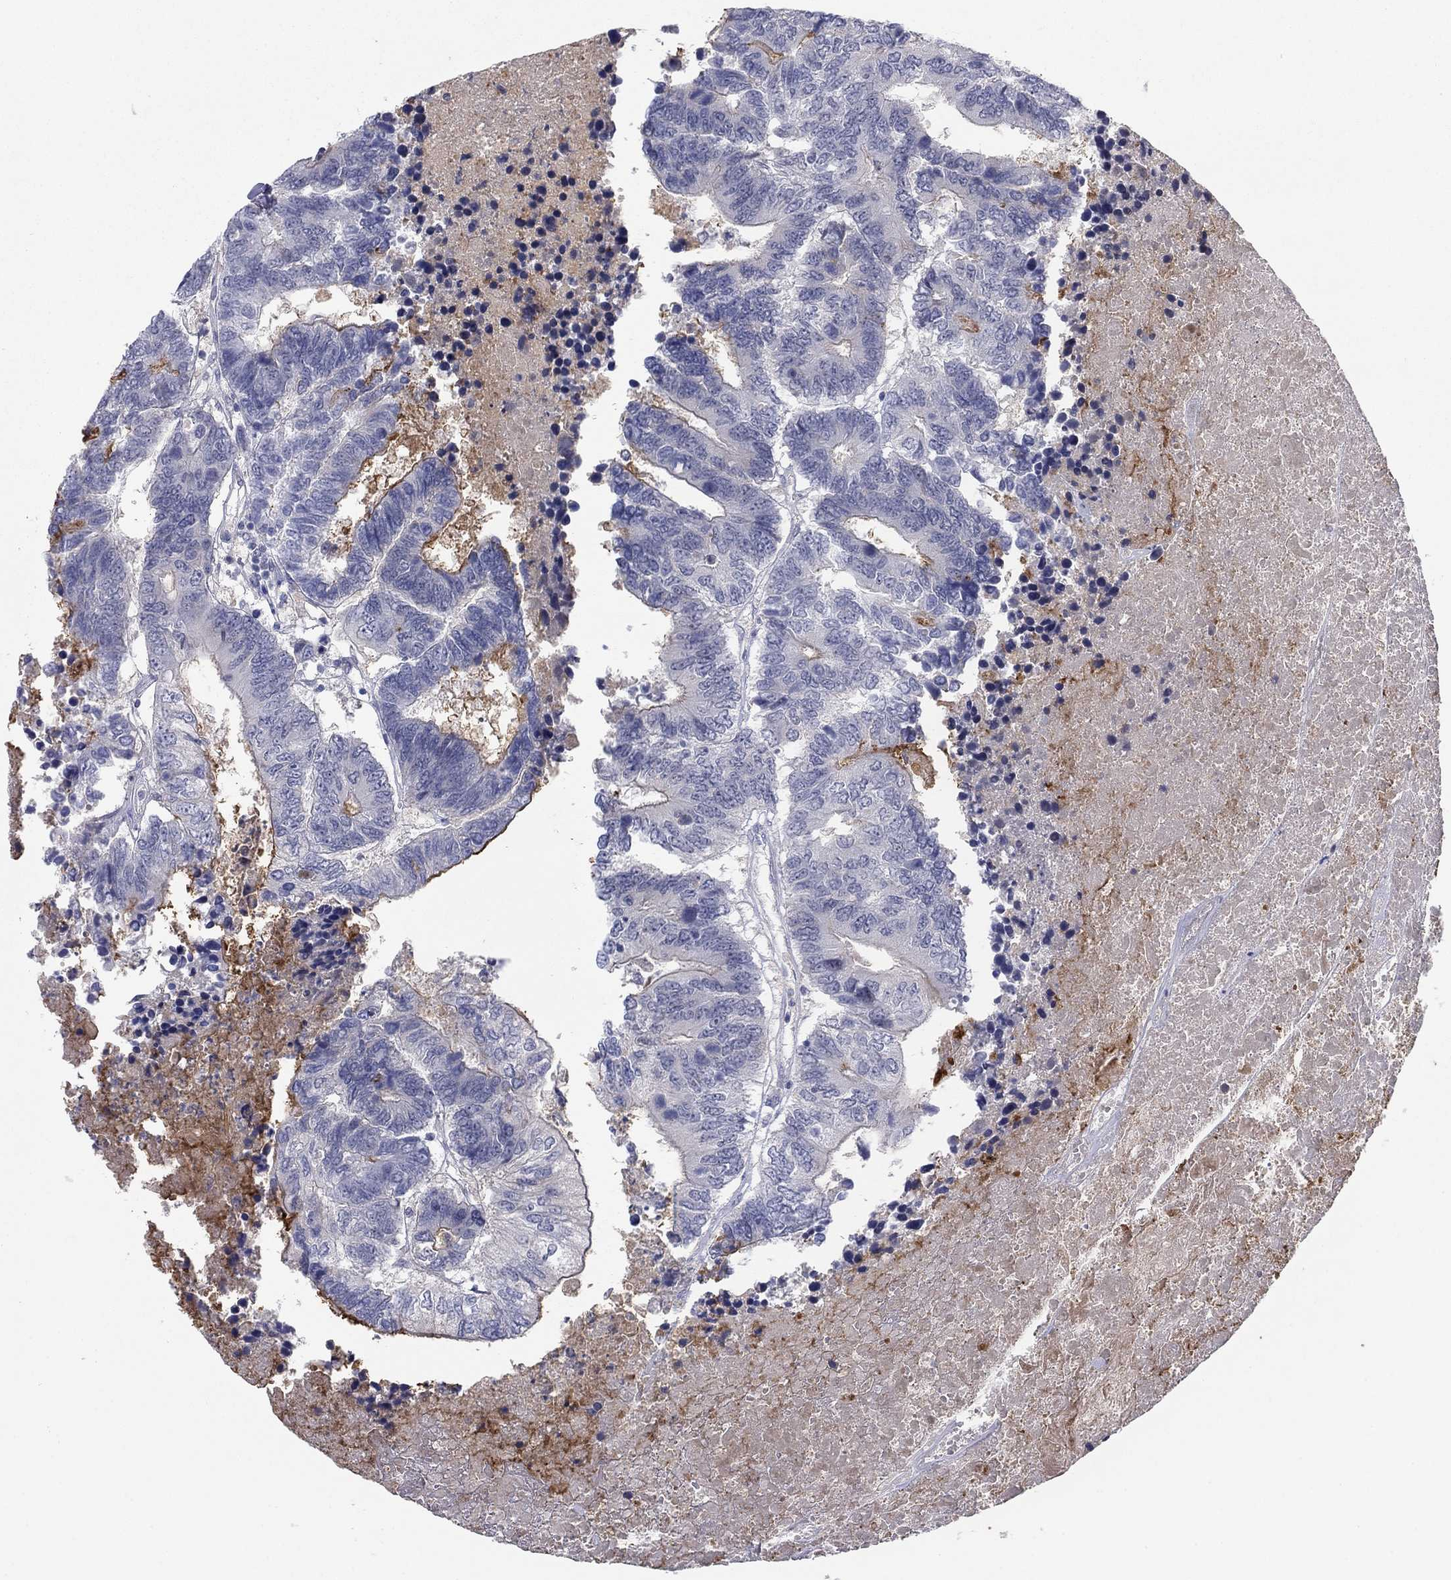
{"staining": {"intensity": "moderate", "quantity": "<25%", "location": "cytoplasmic/membranous"}, "tissue": "colorectal cancer", "cell_type": "Tumor cells", "image_type": "cancer", "snomed": [{"axis": "morphology", "description": "Adenocarcinoma, NOS"}, {"axis": "topography", "description": "Colon"}], "caption": "The histopathology image demonstrates a brown stain indicating the presence of a protein in the cytoplasmic/membranous of tumor cells in colorectal cancer (adenocarcinoma). (DAB (3,3'-diaminobenzidine) = brown stain, brightfield microscopy at high magnification).", "gene": "AMN1", "patient": {"sex": "female", "age": 48}}